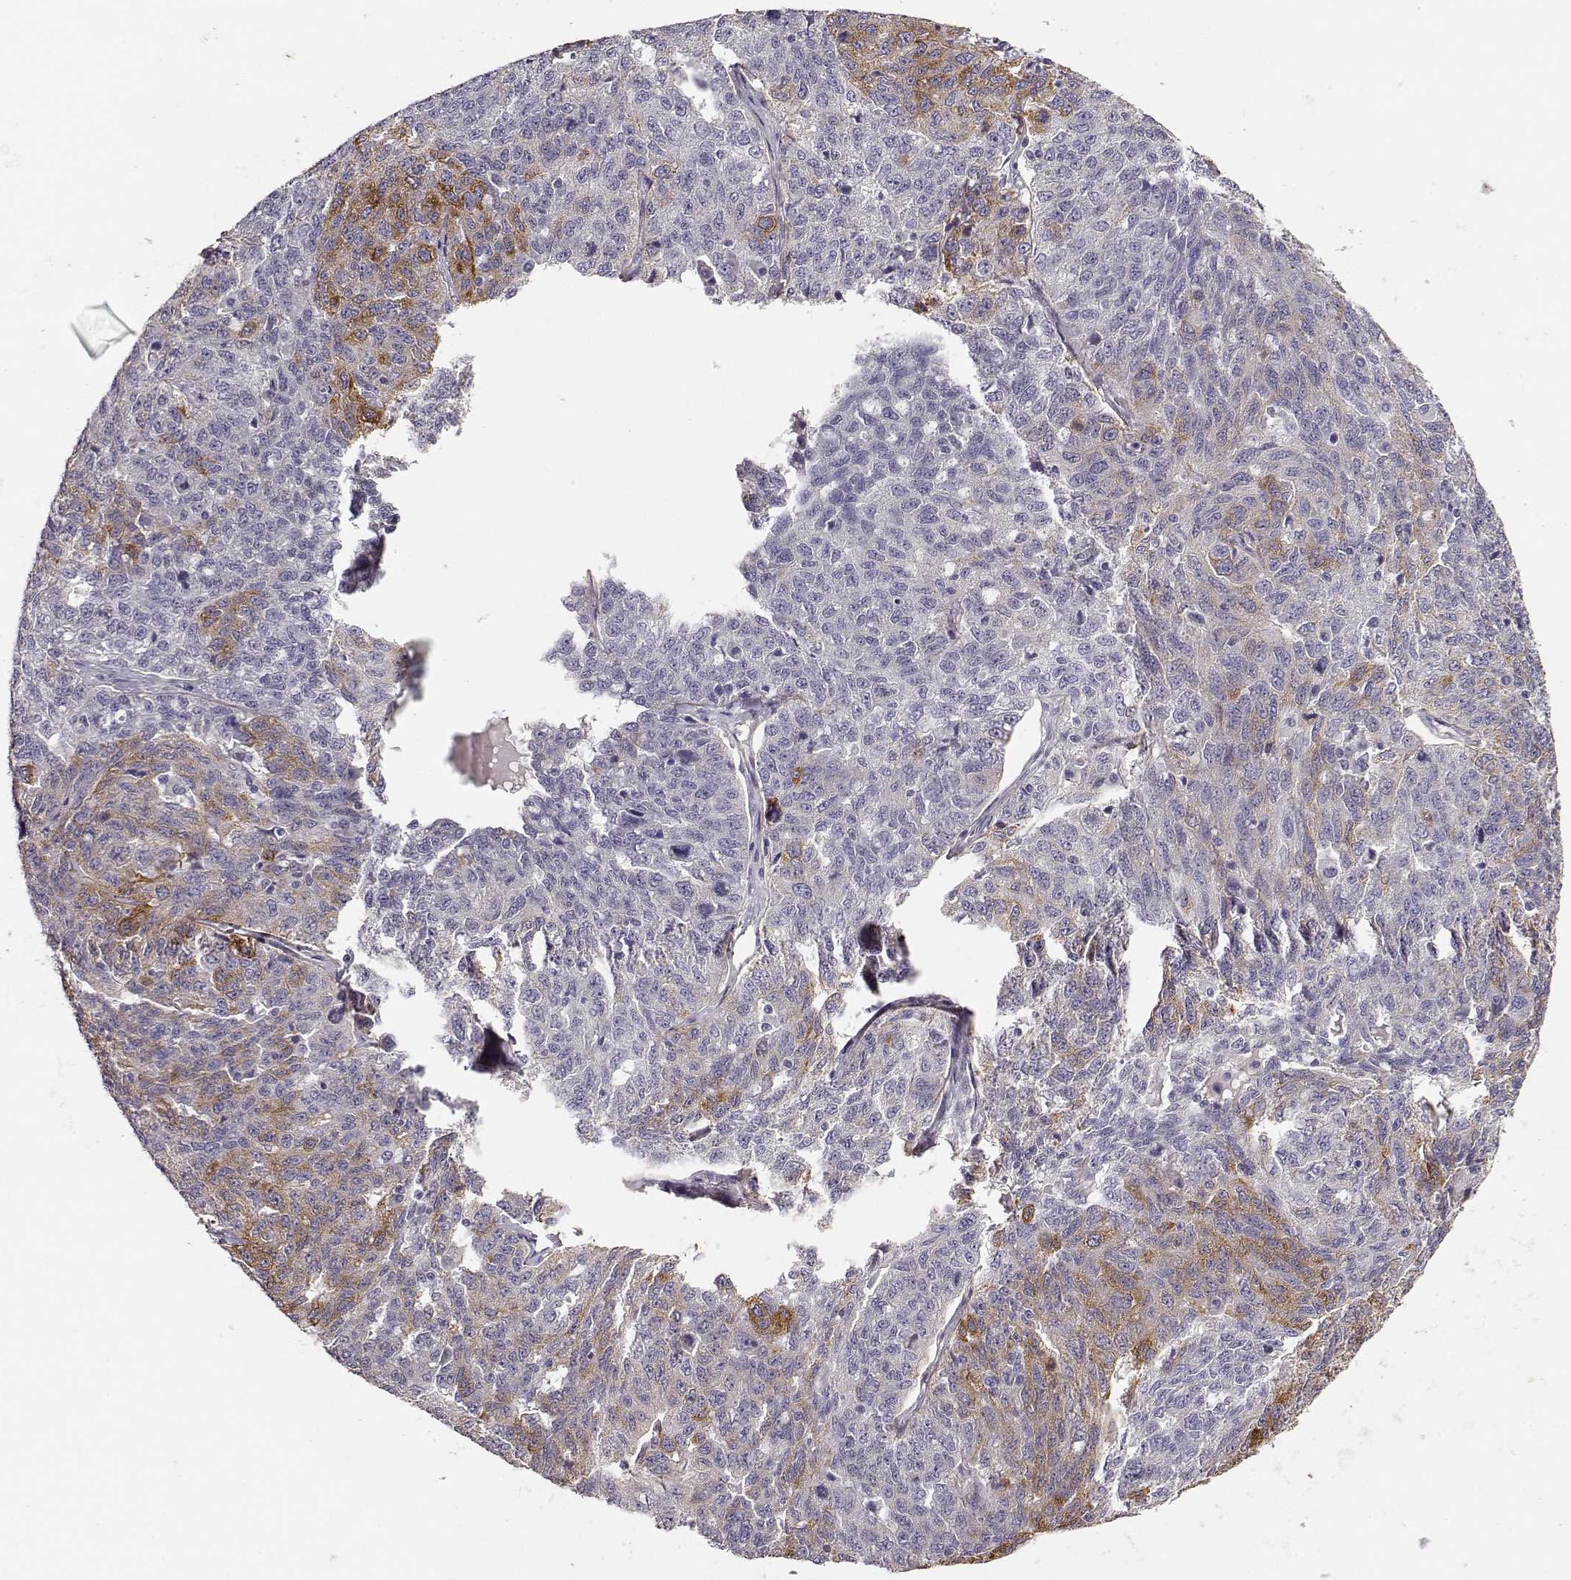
{"staining": {"intensity": "strong", "quantity": "<25%", "location": "cytoplasmic/membranous"}, "tissue": "ovarian cancer", "cell_type": "Tumor cells", "image_type": "cancer", "snomed": [{"axis": "morphology", "description": "Cystadenocarcinoma, serous, NOS"}, {"axis": "topography", "description": "Ovary"}], "caption": "The image displays a brown stain indicating the presence of a protein in the cytoplasmic/membranous of tumor cells in ovarian serous cystadenocarcinoma. The staining is performed using DAB brown chromogen to label protein expression. The nuclei are counter-stained blue using hematoxylin.", "gene": "LAMA5", "patient": {"sex": "female", "age": 71}}